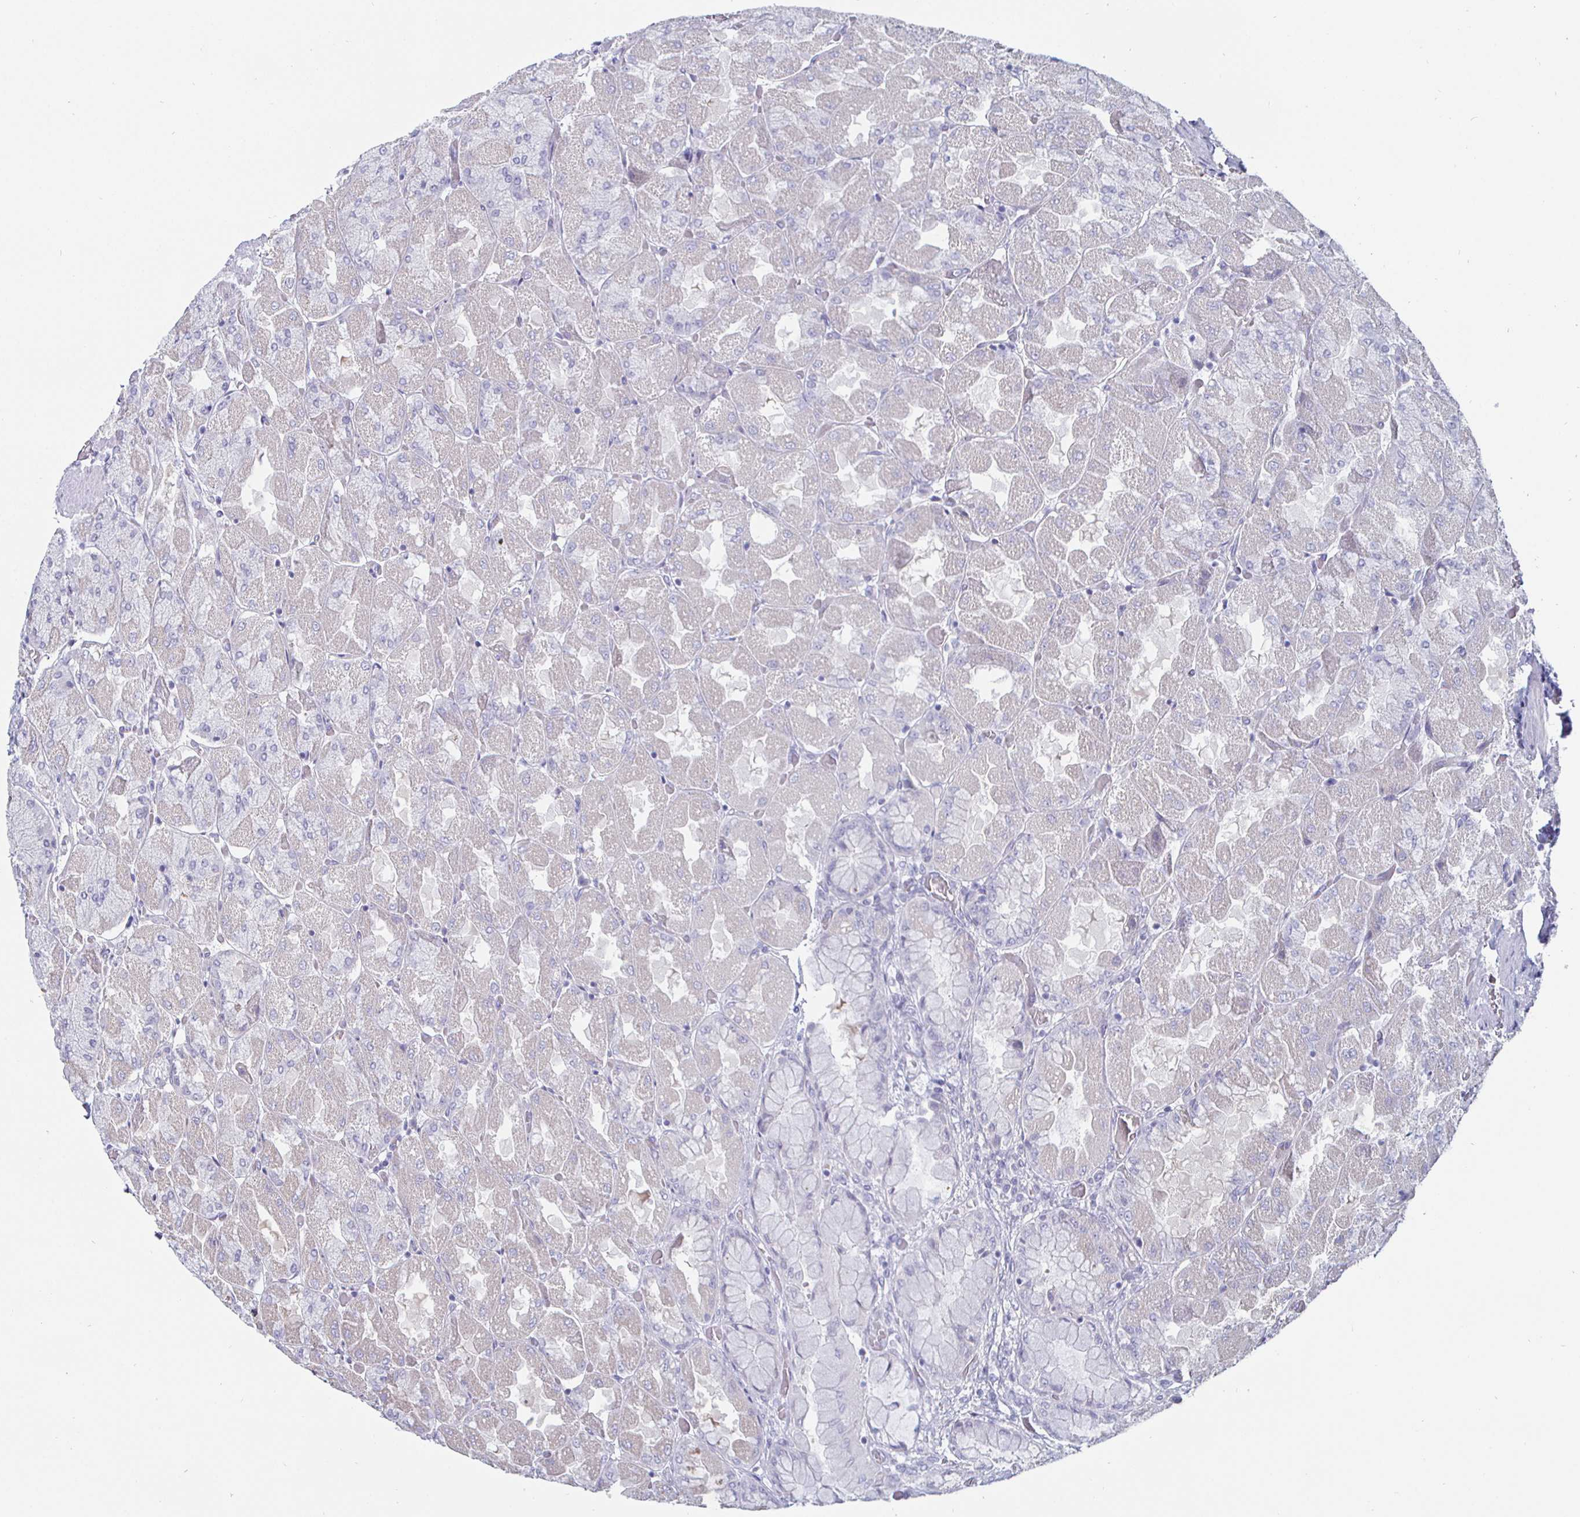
{"staining": {"intensity": "negative", "quantity": "none", "location": "none"}, "tissue": "stomach", "cell_type": "Glandular cells", "image_type": "normal", "snomed": [{"axis": "morphology", "description": "Normal tissue, NOS"}, {"axis": "topography", "description": "Stomach"}], "caption": "A micrograph of stomach stained for a protein exhibits no brown staining in glandular cells. The staining was performed using DAB (3,3'-diaminobenzidine) to visualize the protein expression in brown, while the nuclei were stained in blue with hematoxylin (Magnification: 20x).", "gene": "DMRTB1", "patient": {"sex": "female", "age": 61}}